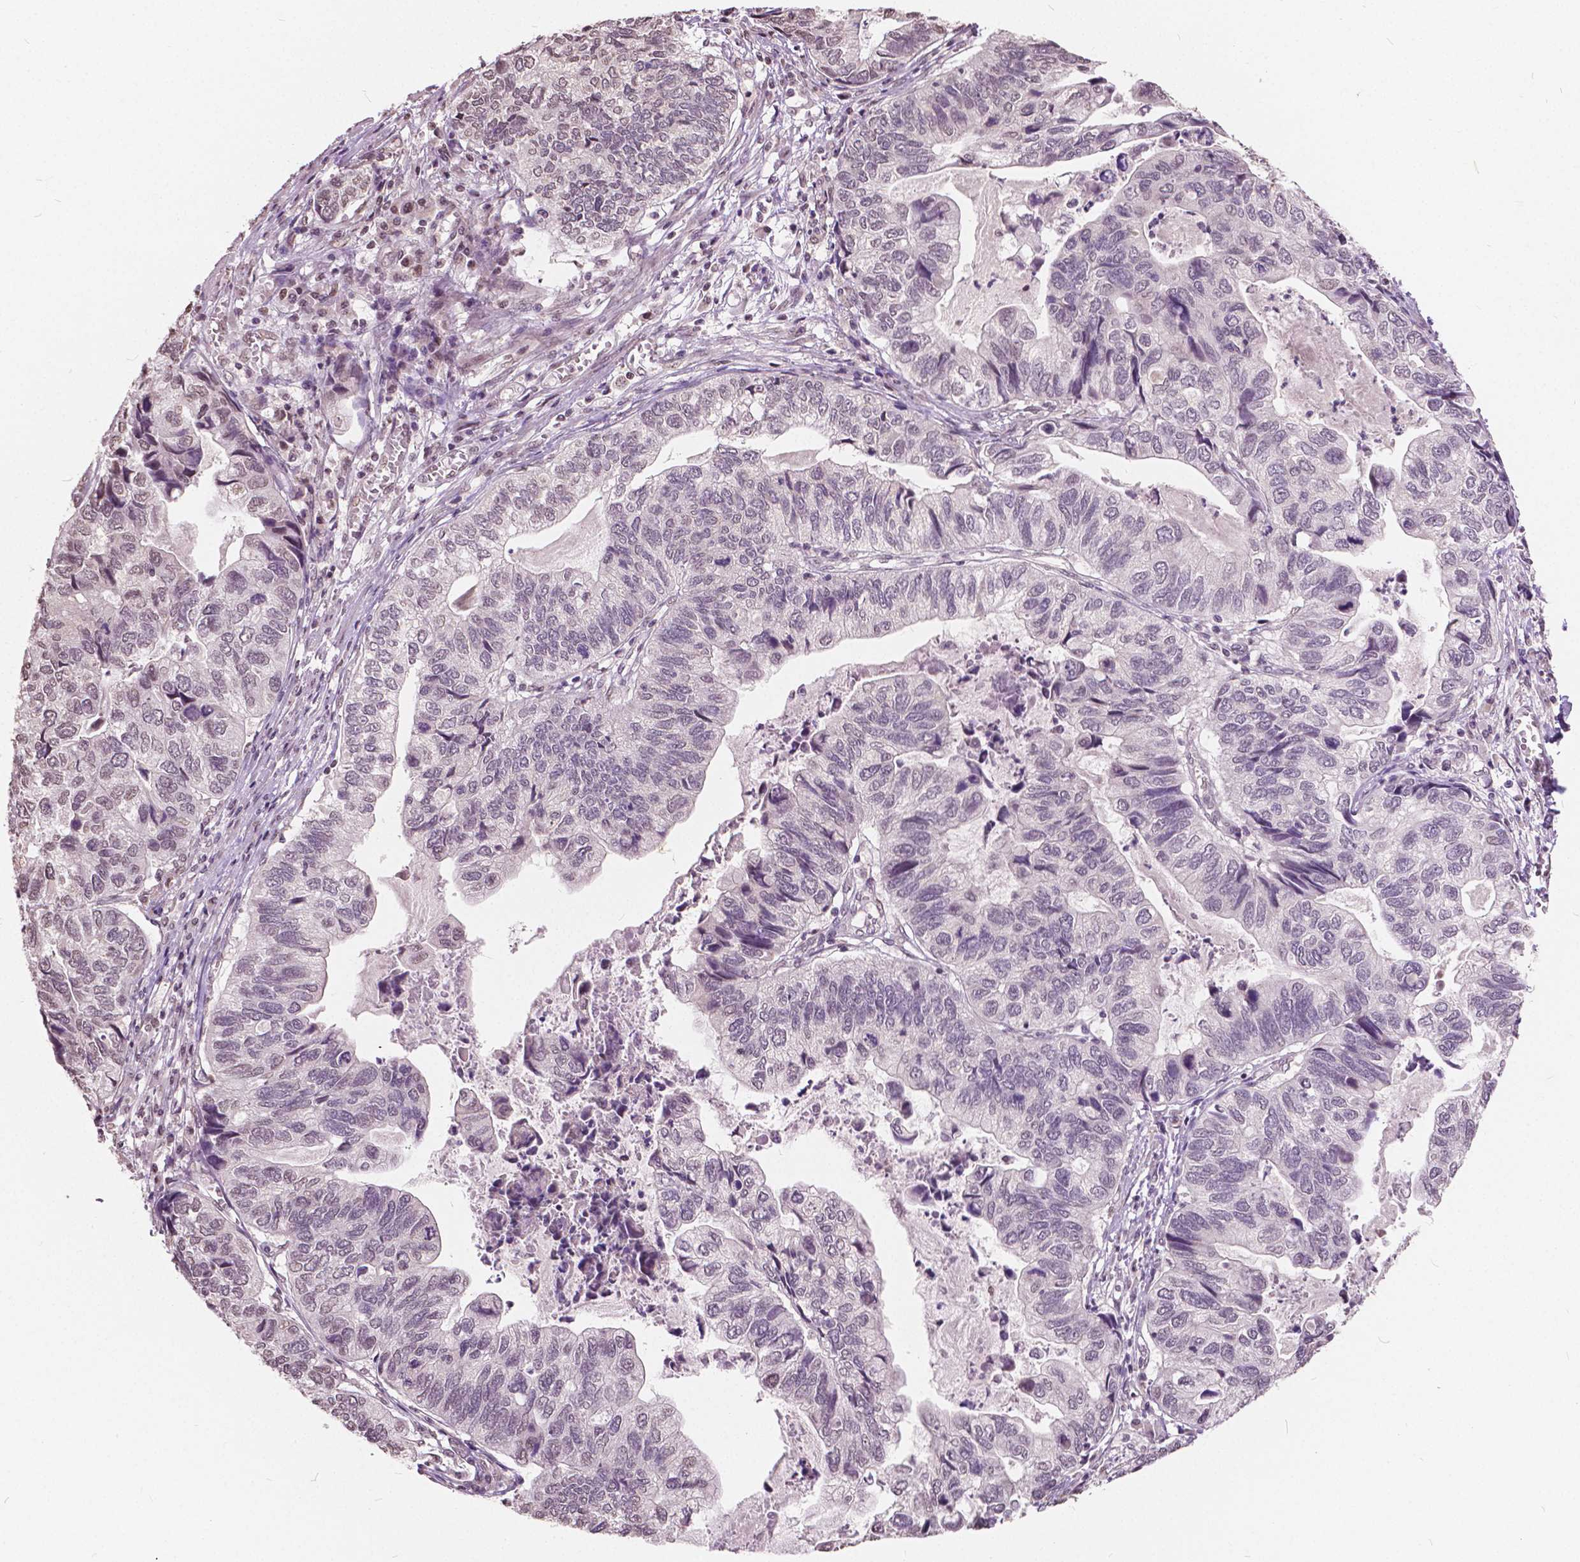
{"staining": {"intensity": "weak", "quantity": "<25%", "location": "nuclear"}, "tissue": "stomach cancer", "cell_type": "Tumor cells", "image_type": "cancer", "snomed": [{"axis": "morphology", "description": "Adenocarcinoma, NOS"}, {"axis": "topography", "description": "Stomach, upper"}], "caption": "The immunohistochemistry (IHC) image has no significant expression in tumor cells of stomach cancer (adenocarcinoma) tissue.", "gene": "HOXA10", "patient": {"sex": "female", "age": 67}}